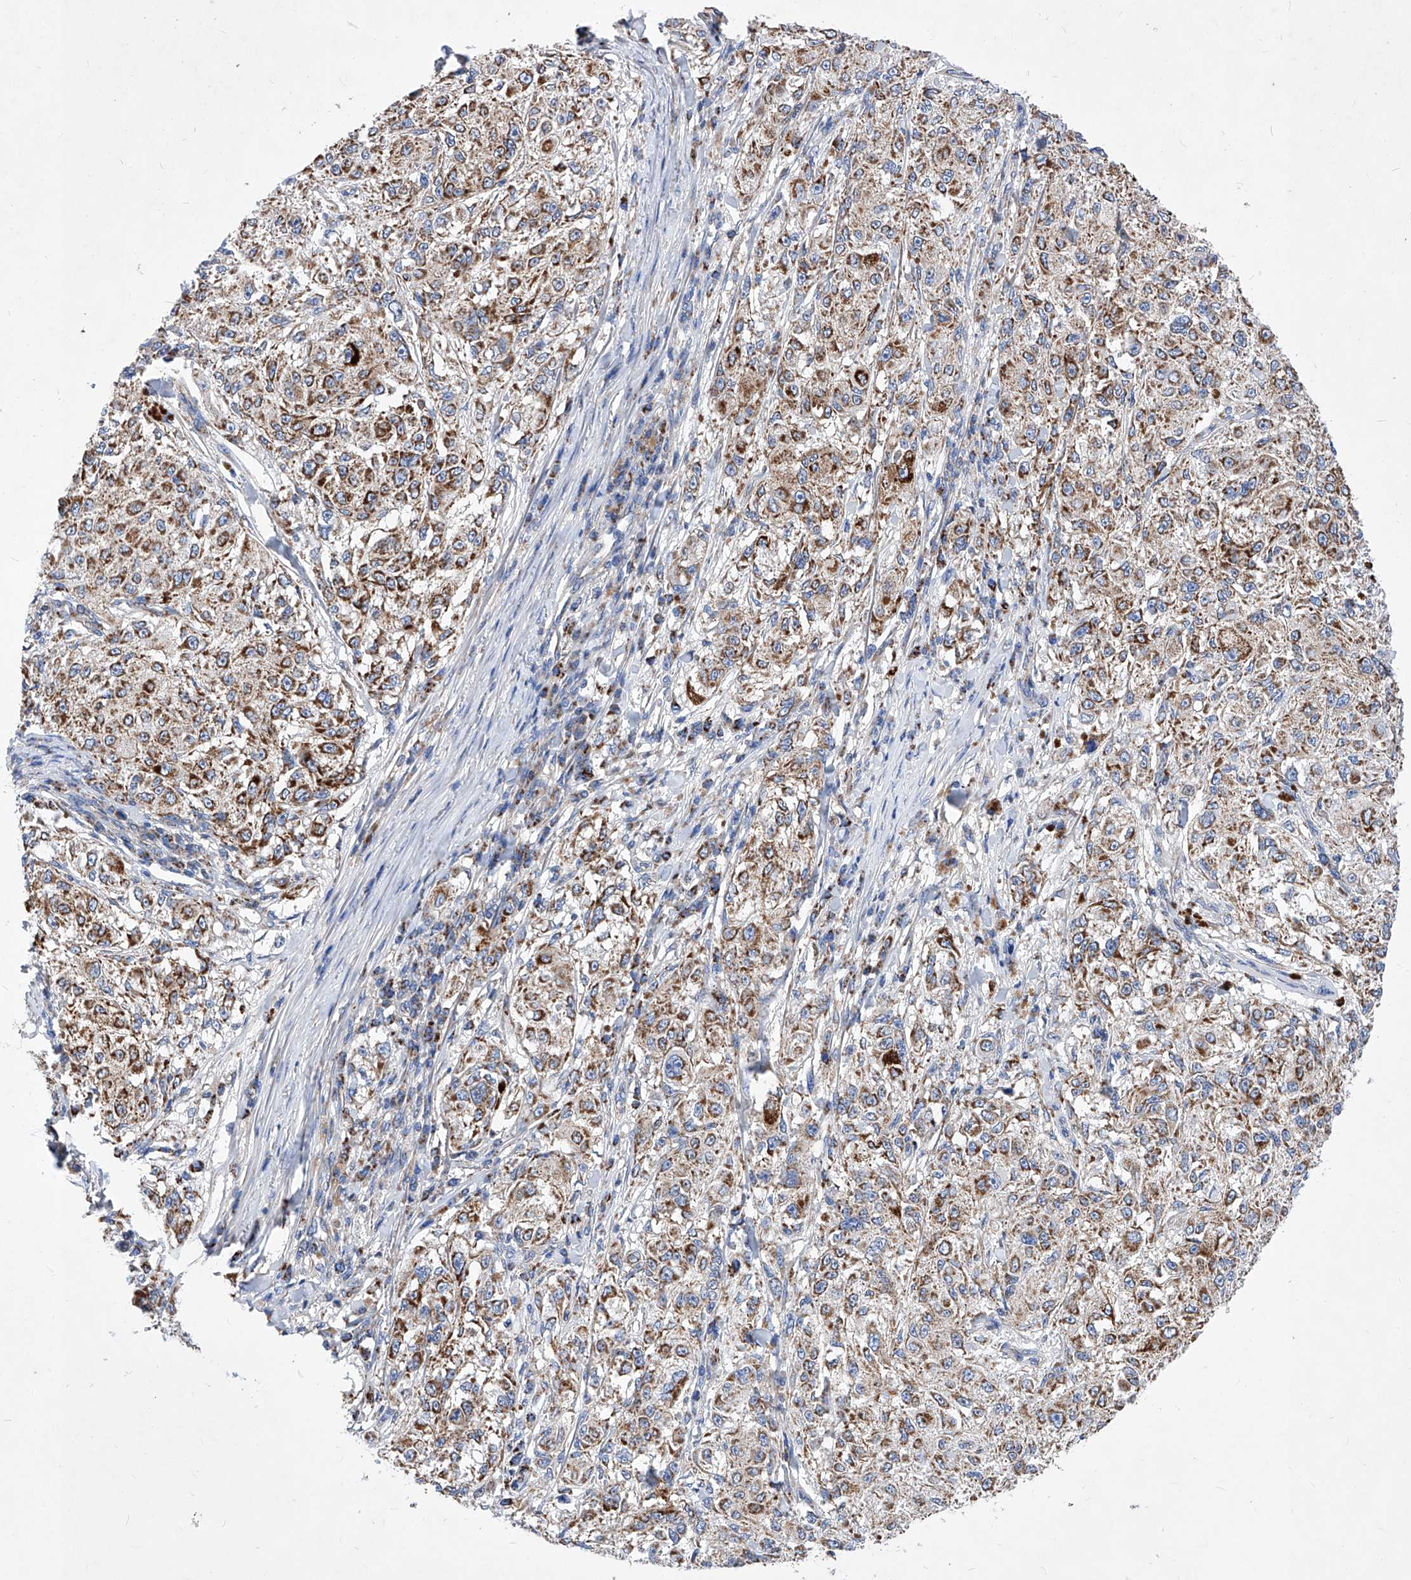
{"staining": {"intensity": "moderate", "quantity": ">75%", "location": "cytoplasmic/membranous"}, "tissue": "melanoma", "cell_type": "Tumor cells", "image_type": "cancer", "snomed": [{"axis": "morphology", "description": "Necrosis, NOS"}, {"axis": "morphology", "description": "Malignant melanoma, NOS"}, {"axis": "topography", "description": "Skin"}], "caption": "Protein expression analysis of human melanoma reveals moderate cytoplasmic/membranous expression in about >75% of tumor cells.", "gene": "HRNR", "patient": {"sex": "female", "age": 87}}